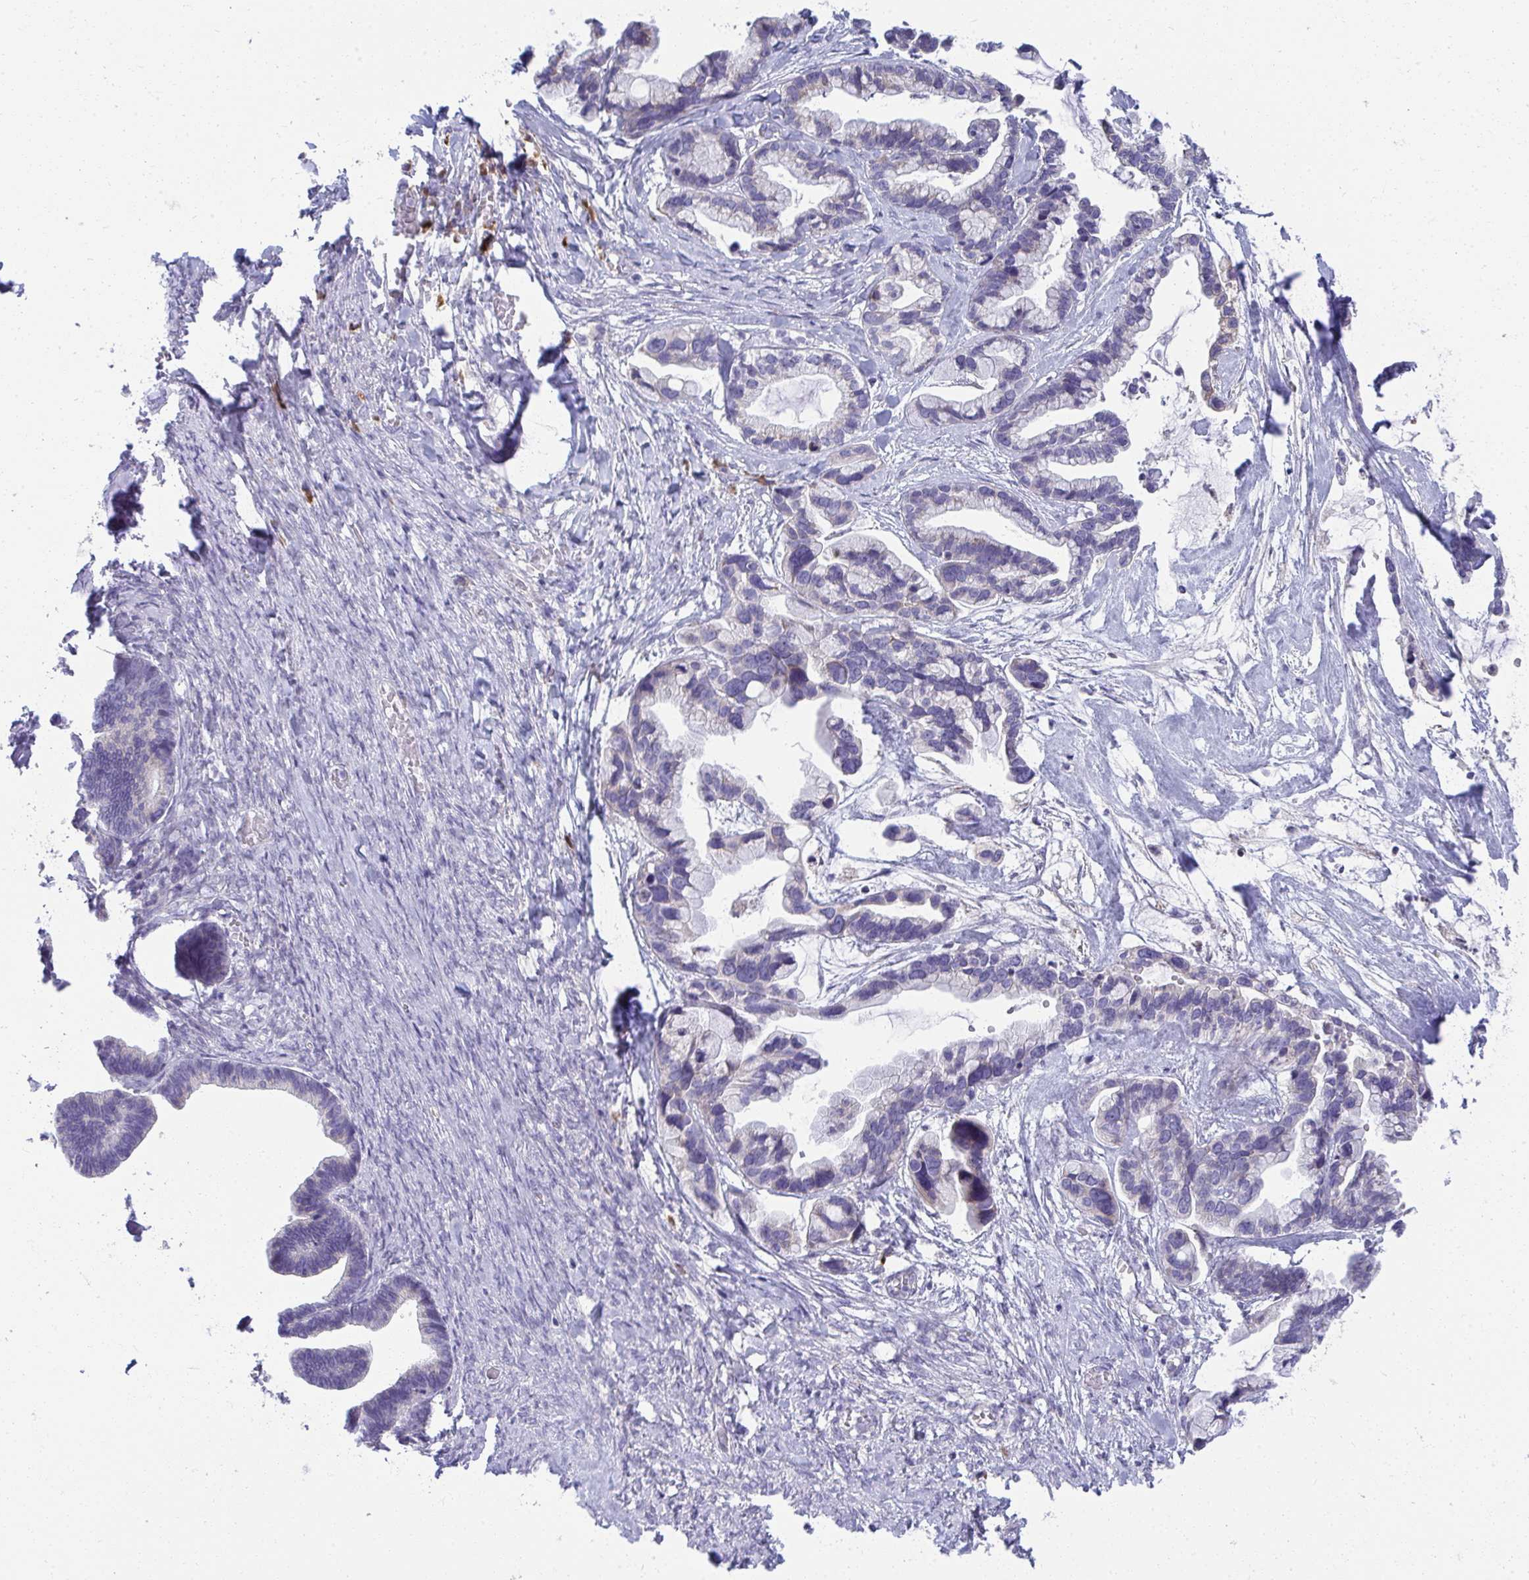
{"staining": {"intensity": "negative", "quantity": "none", "location": "none"}, "tissue": "ovarian cancer", "cell_type": "Tumor cells", "image_type": "cancer", "snomed": [{"axis": "morphology", "description": "Cystadenocarcinoma, serous, NOS"}, {"axis": "topography", "description": "Ovary"}], "caption": "This is an immunohistochemistry (IHC) image of ovarian cancer. There is no staining in tumor cells.", "gene": "FASLG", "patient": {"sex": "female", "age": 56}}